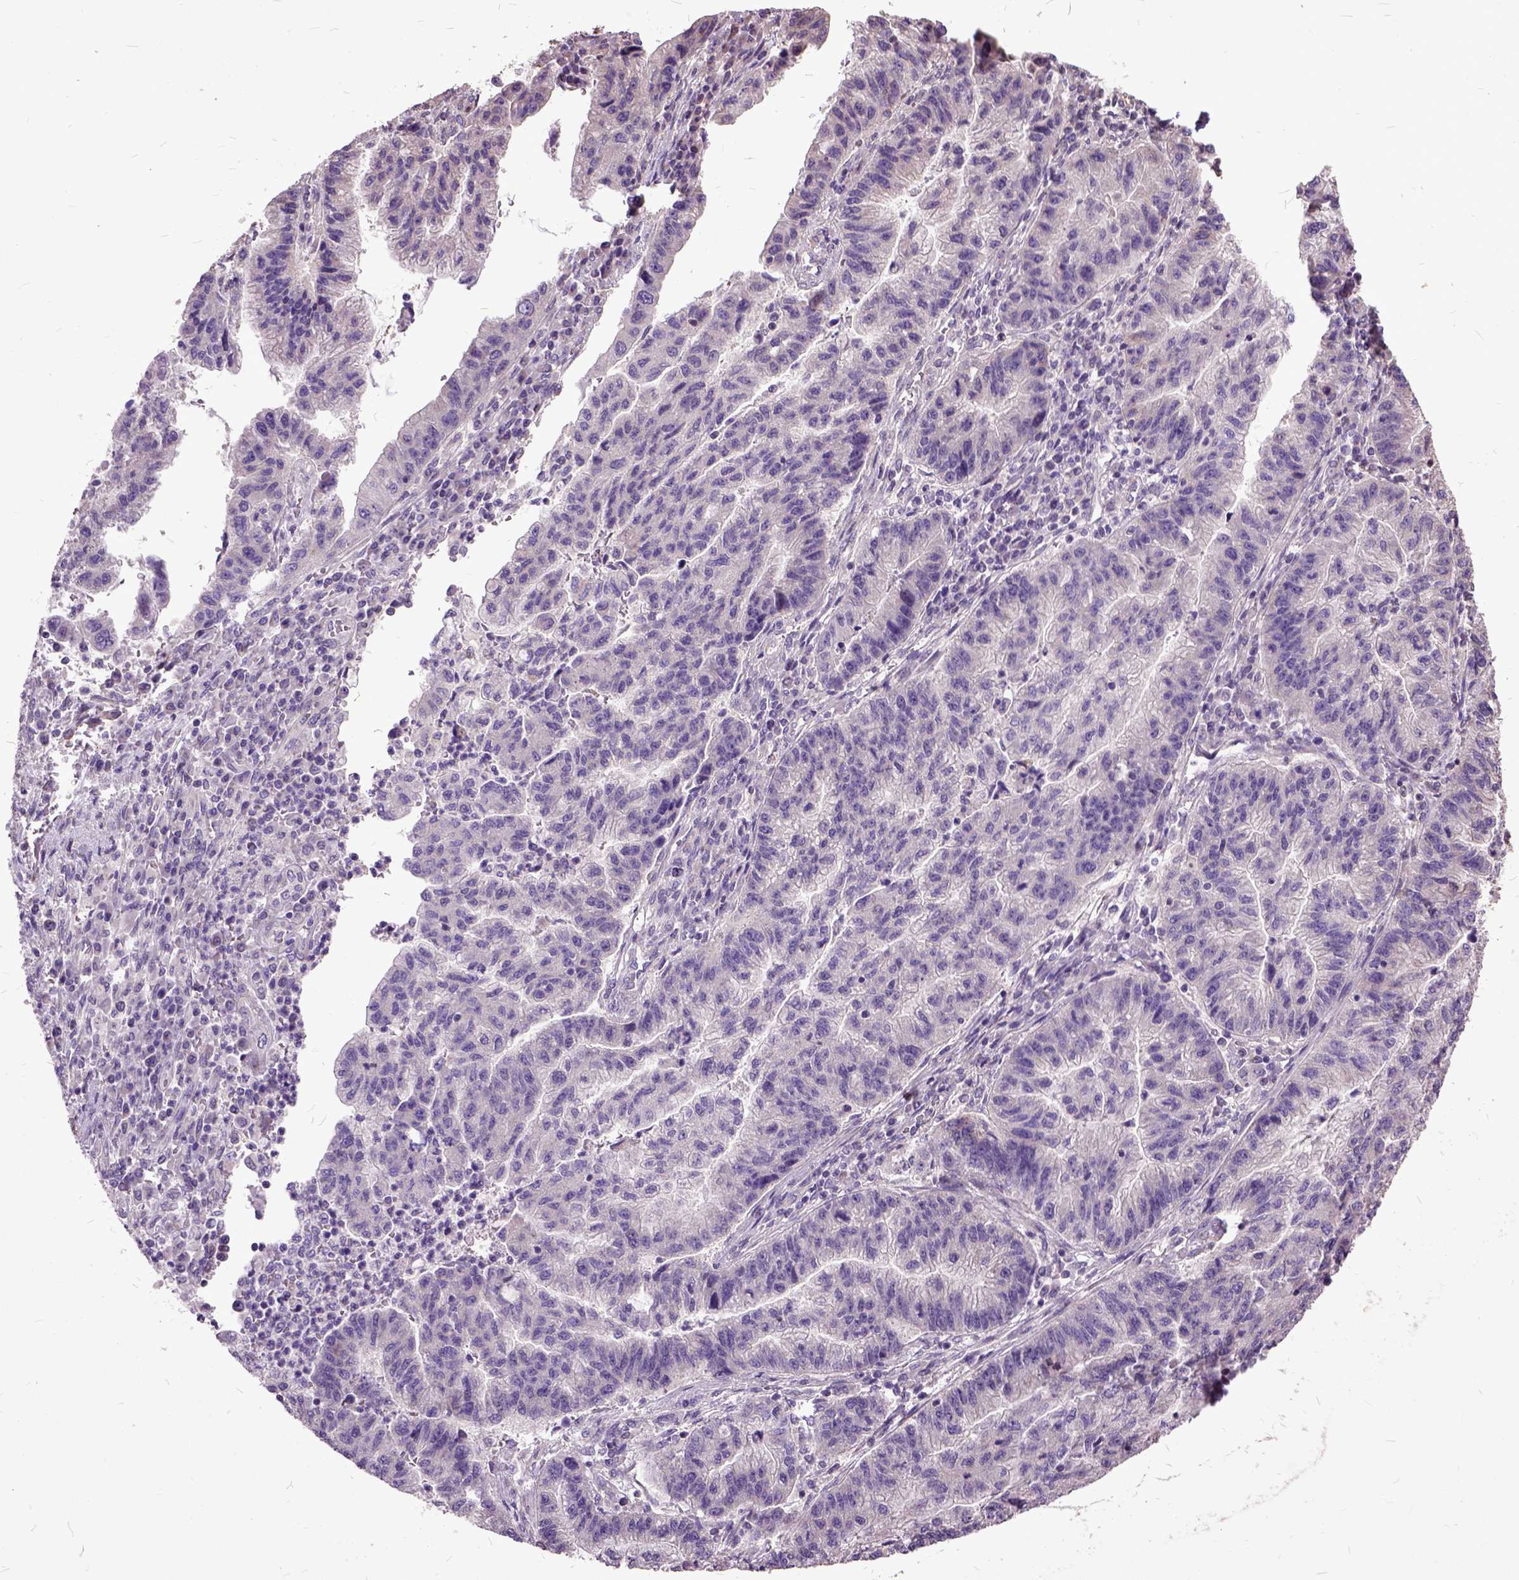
{"staining": {"intensity": "negative", "quantity": "none", "location": "none"}, "tissue": "stomach cancer", "cell_type": "Tumor cells", "image_type": "cancer", "snomed": [{"axis": "morphology", "description": "Adenocarcinoma, NOS"}, {"axis": "topography", "description": "Stomach"}], "caption": "Tumor cells show no significant staining in adenocarcinoma (stomach).", "gene": "AREG", "patient": {"sex": "male", "age": 83}}